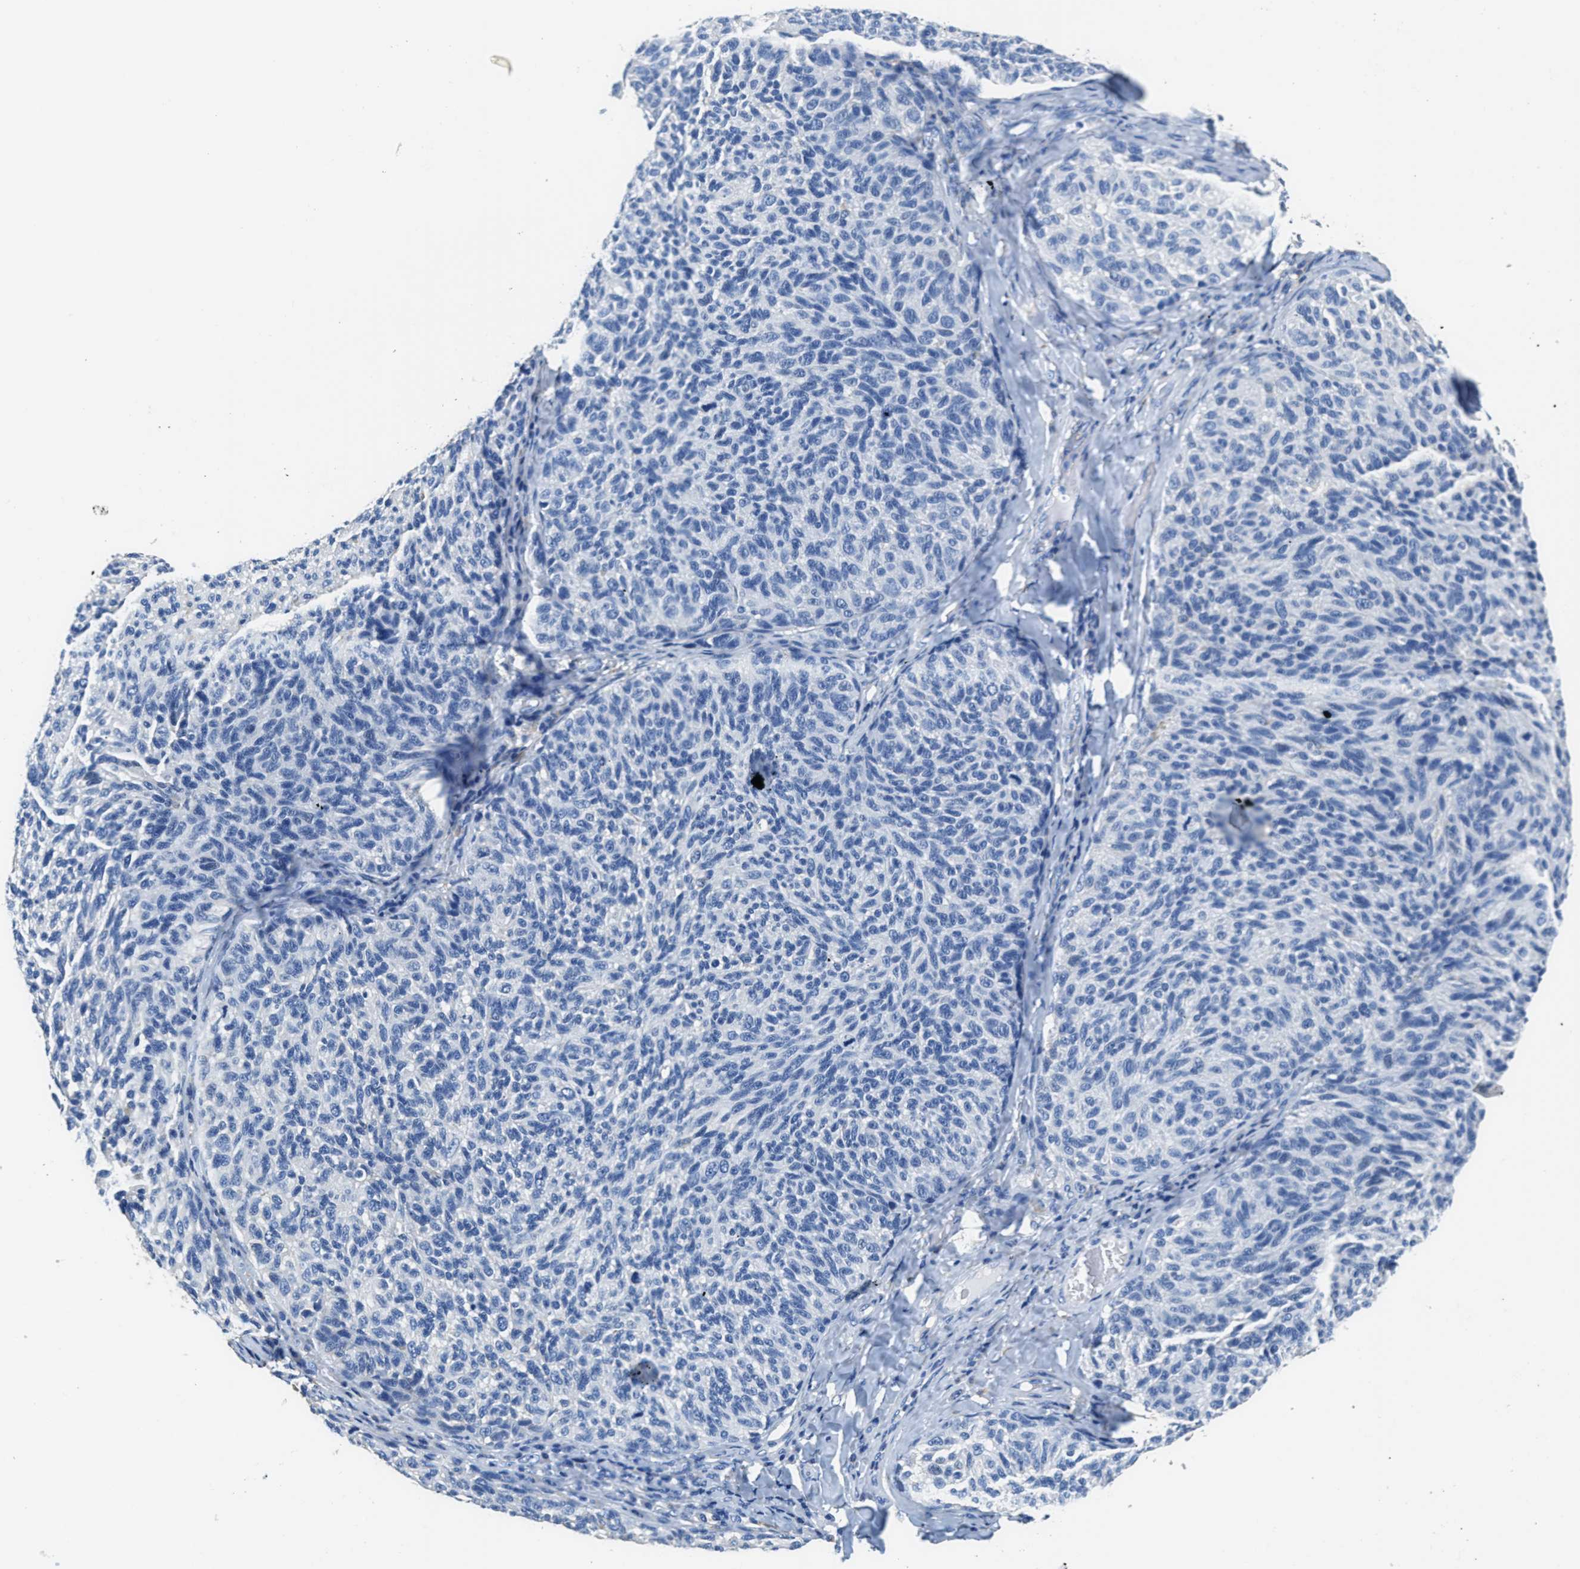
{"staining": {"intensity": "negative", "quantity": "none", "location": "none"}, "tissue": "melanoma", "cell_type": "Tumor cells", "image_type": "cancer", "snomed": [{"axis": "morphology", "description": "Malignant melanoma, NOS"}, {"axis": "topography", "description": "Skin"}], "caption": "A high-resolution histopathology image shows immunohistochemistry staining of melanoma, which shows no significant positivity in tumor cells.", "gene": "ZDHHC13", "patient": {"sex": "female", "age": 73}}